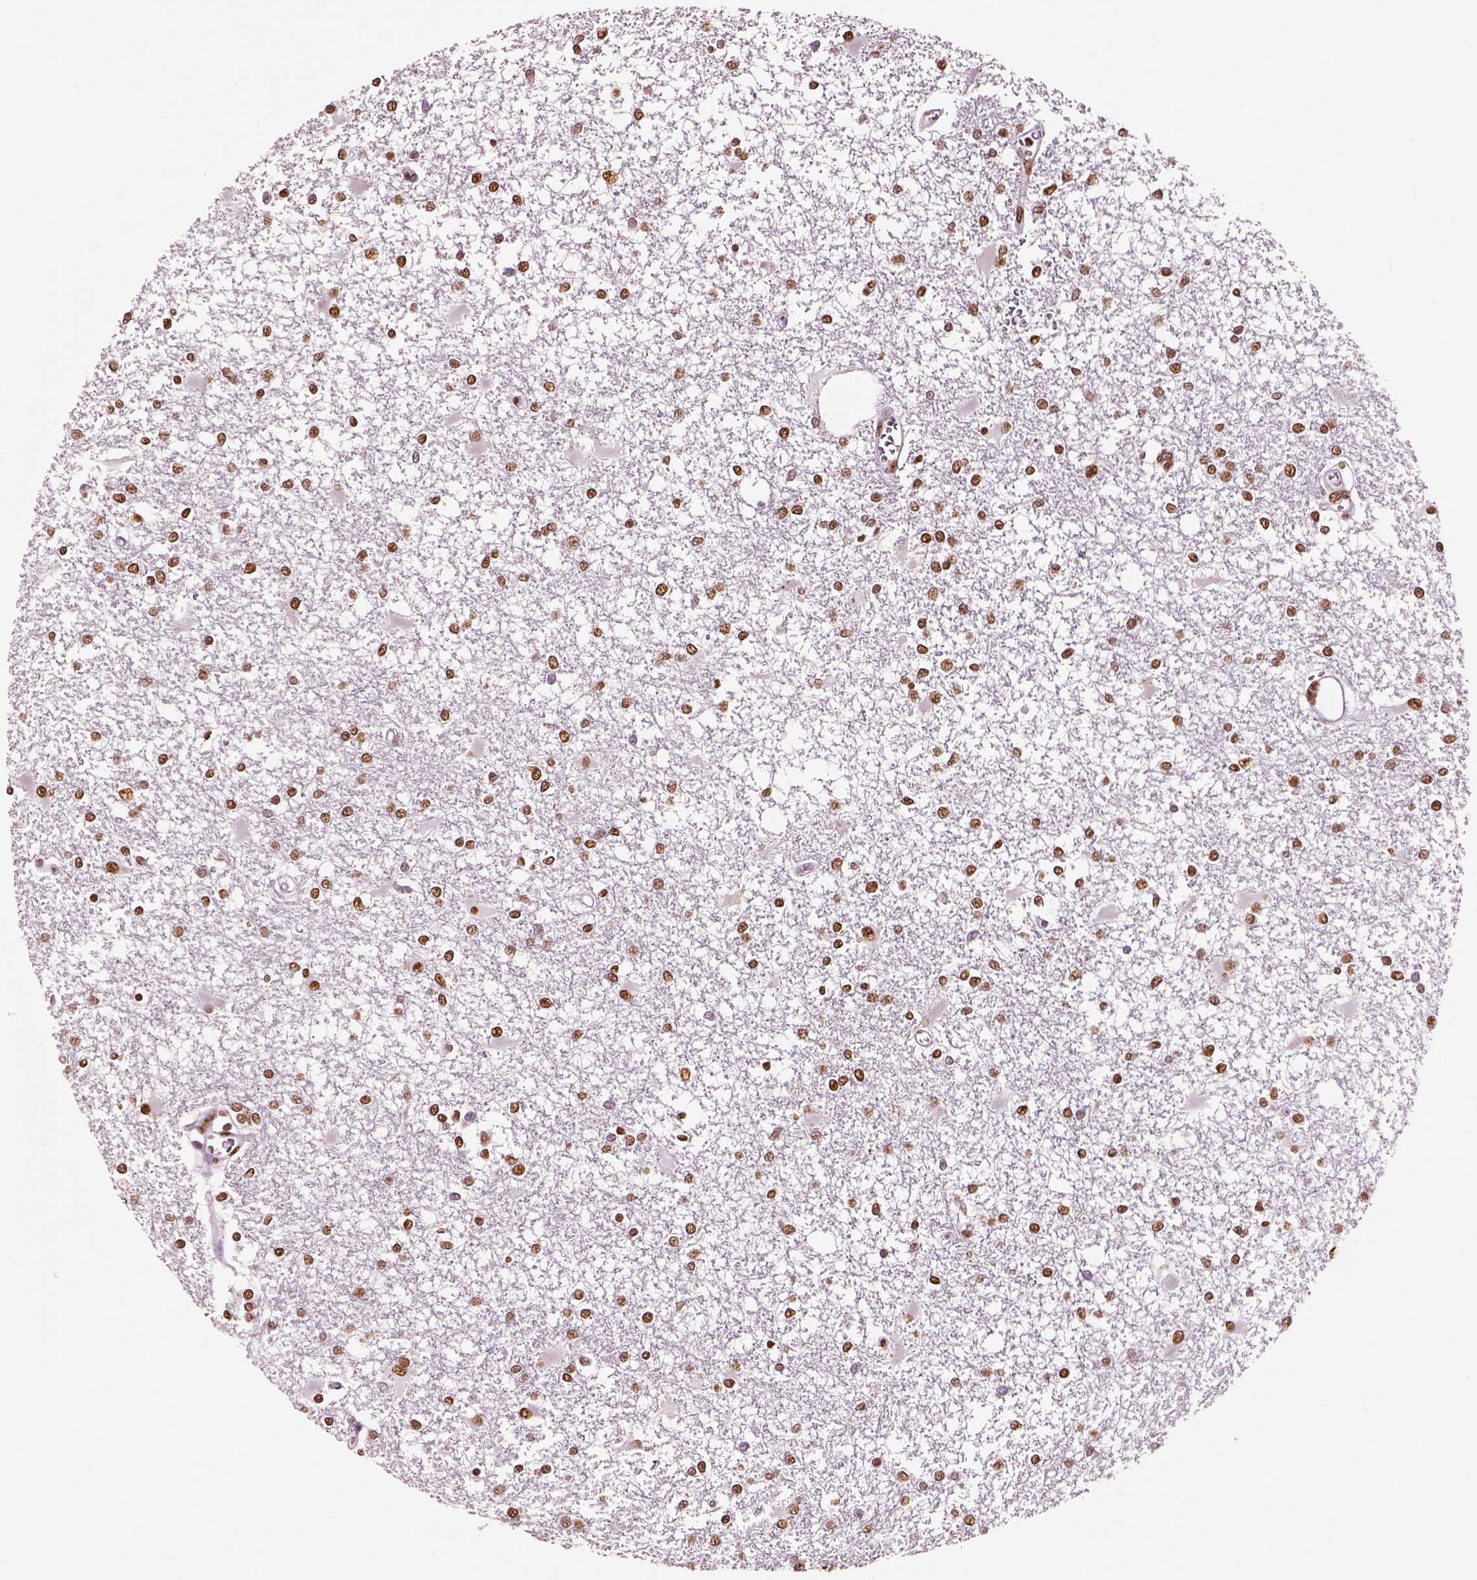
{"staining": {"intensity": "moderate", "quantity": ">75%", "location": "nuclear"}, "tissue": "glioma", "cell_type": "Tumor cells", "image_type": "cancer", "snomed": [{"axis": "morphology", "description": "Glioma, malignant, High grade"}, {"axis": "topography", "description": "Cerebral cortex"}], "caption": "A brown stain labels moderate nuclear positivity of a protein in human high-grade glioma (malignant) tumor cells.", "gene": "DDX3X", "patient": {"sex": "male", "age": 79}}